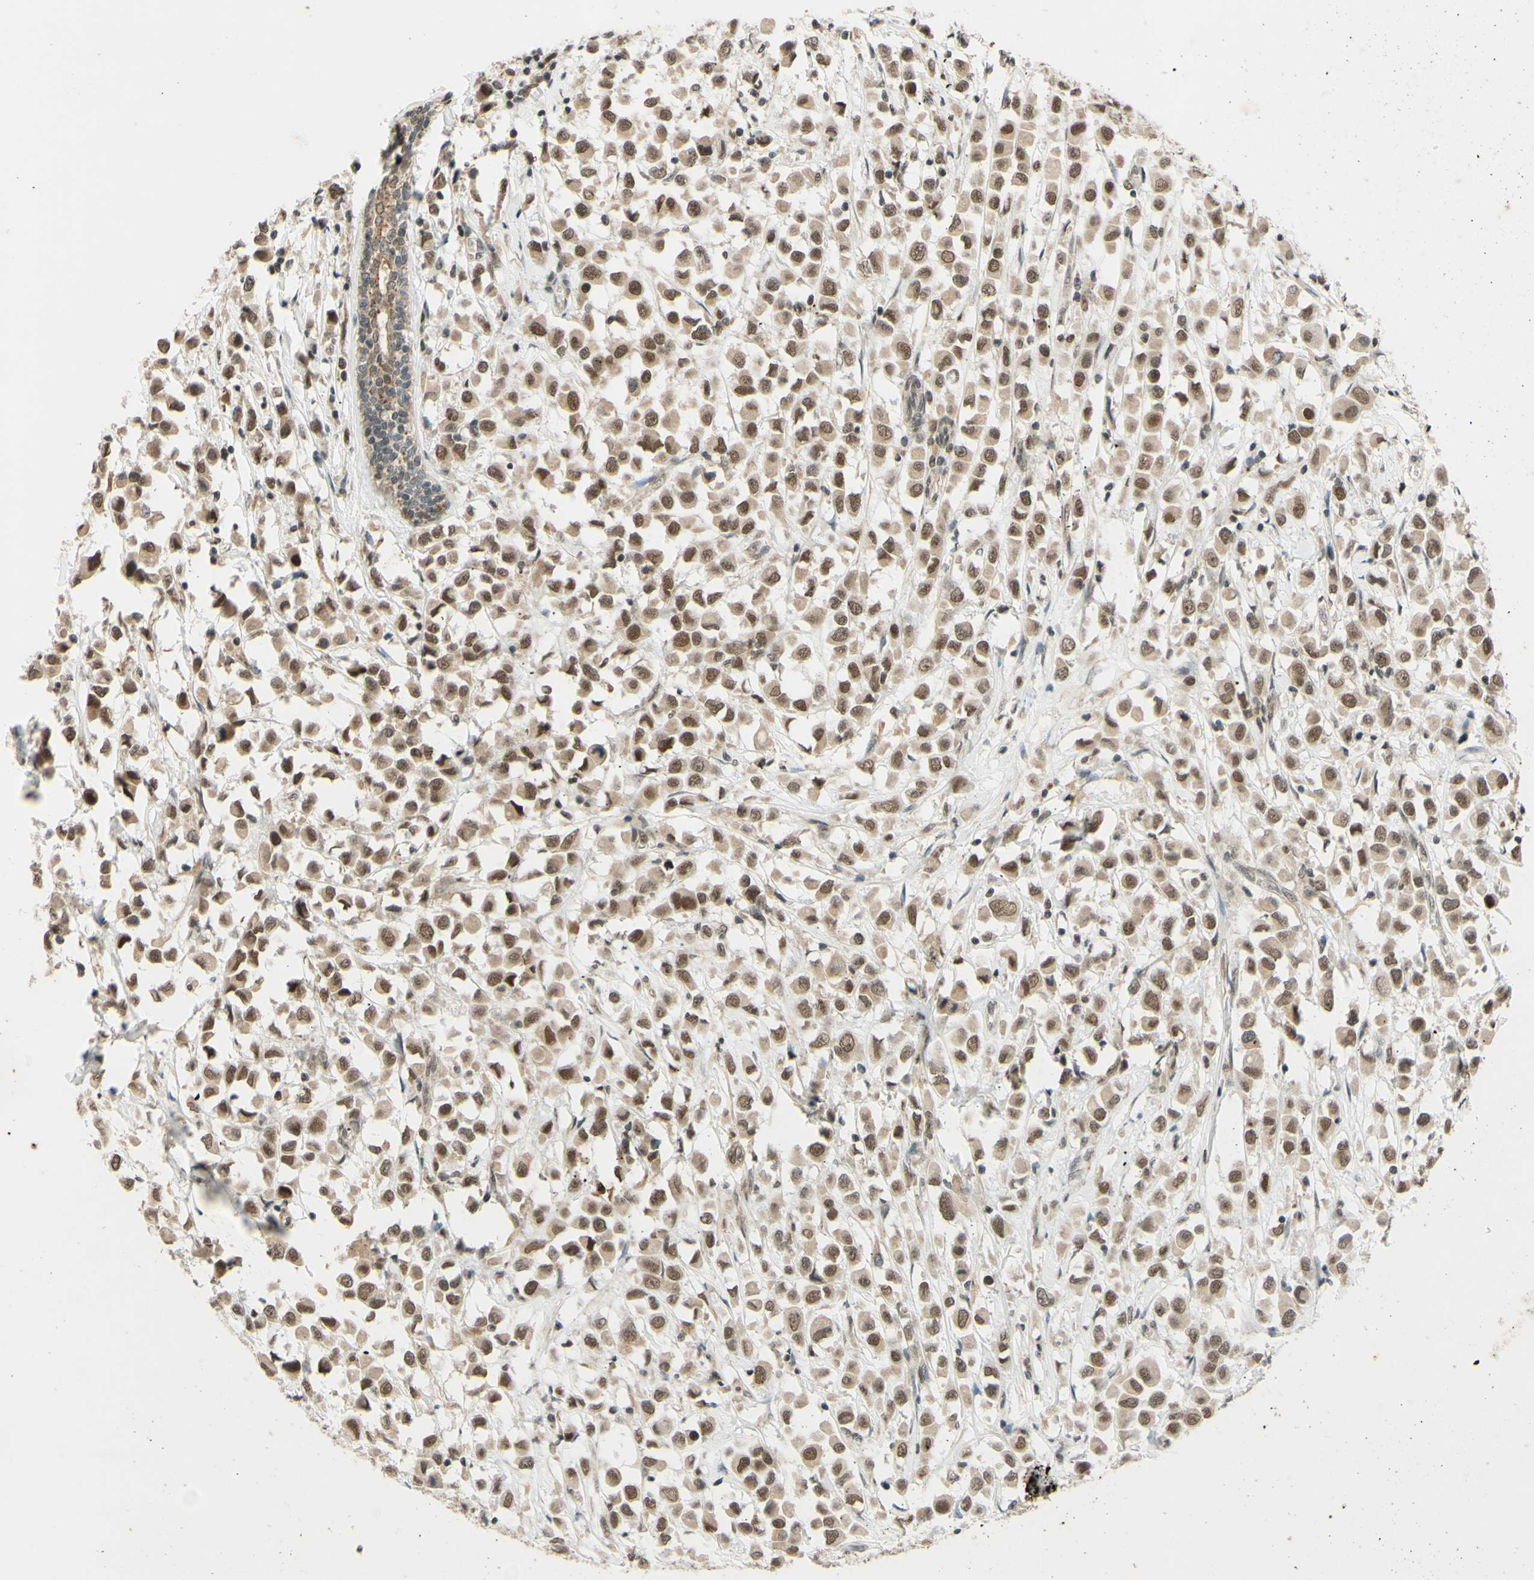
{"staining": {"intensity": "moderate", "quantity": ">75%", "location": "nuclear"}, "tissue": "breast cancer", "cell_type": "Tumor cells", "image_type": "cancer", "snomed": [{"axis": "morphology", "description": "Duct carcinoma"}, {"axis": "topography", "description": "Breast"}], "caption": "Human breast cancer (intraductal carcinoma) stained with a brown dye exhibits moderate nuclear positive expression in approximately >75% of tumor cells.", "gene": "SMARCB1", "patient": {"sex": "female", "age": 61}}